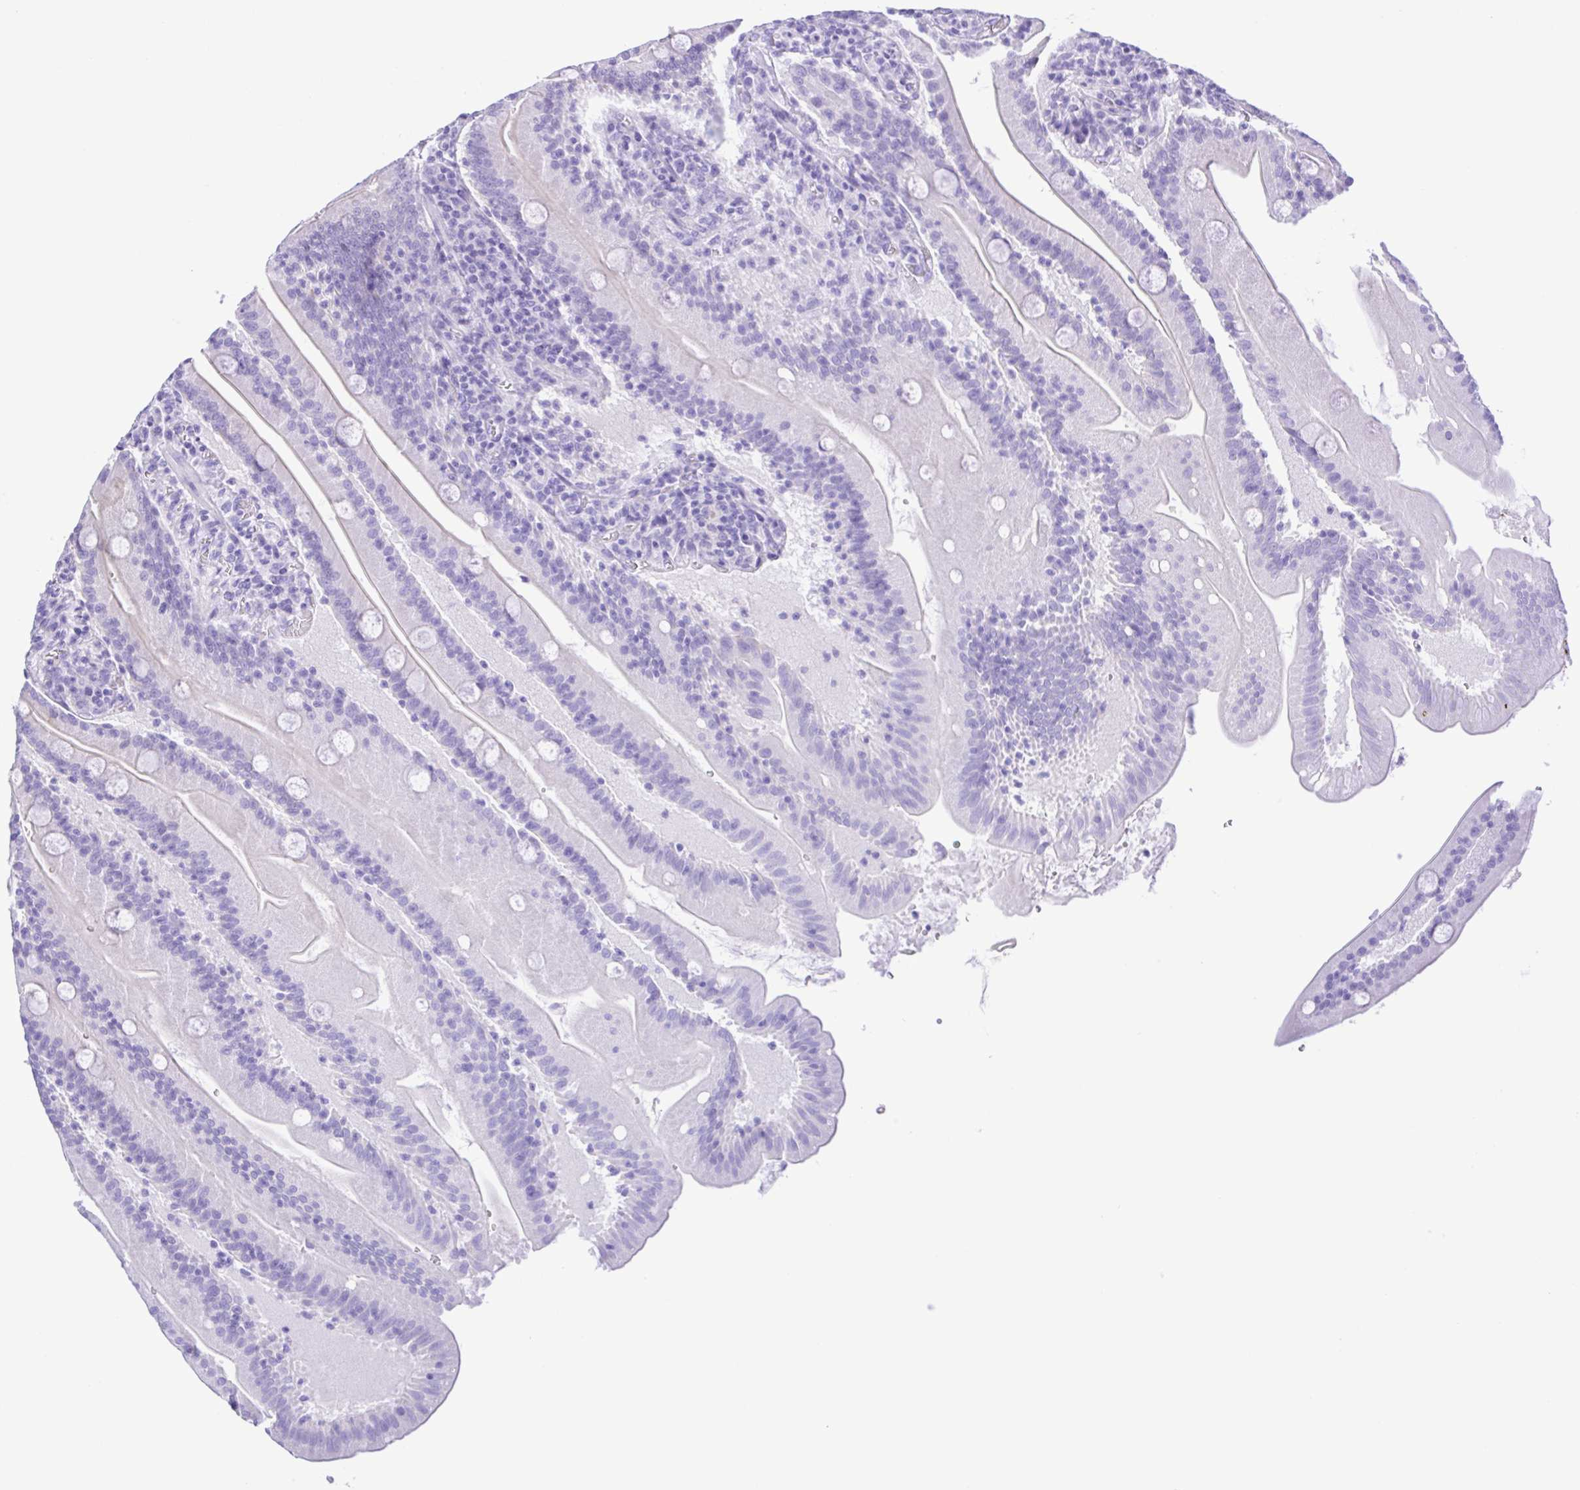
{"staining": {"intensity": "moderate", "quantity": "<25%", "location": "cytoplasmic/membranous"}, "tissue": "small intestine", "cell_type": "Glandular cells", "image_type": "normal", "snomed": [{"axis": "morphology", "description": "Normal tissue, NOS"}, {"axis": "topography", "description": "Small intestine"}], "caption": "Brown immunohistochemical staining in unremarkable small intestine displays moderate cytoplasmic/membranous staining in about <25% of glandular cells.", "gene": "CYP11A1", "patient": {"sex": "male", "age": 37}}